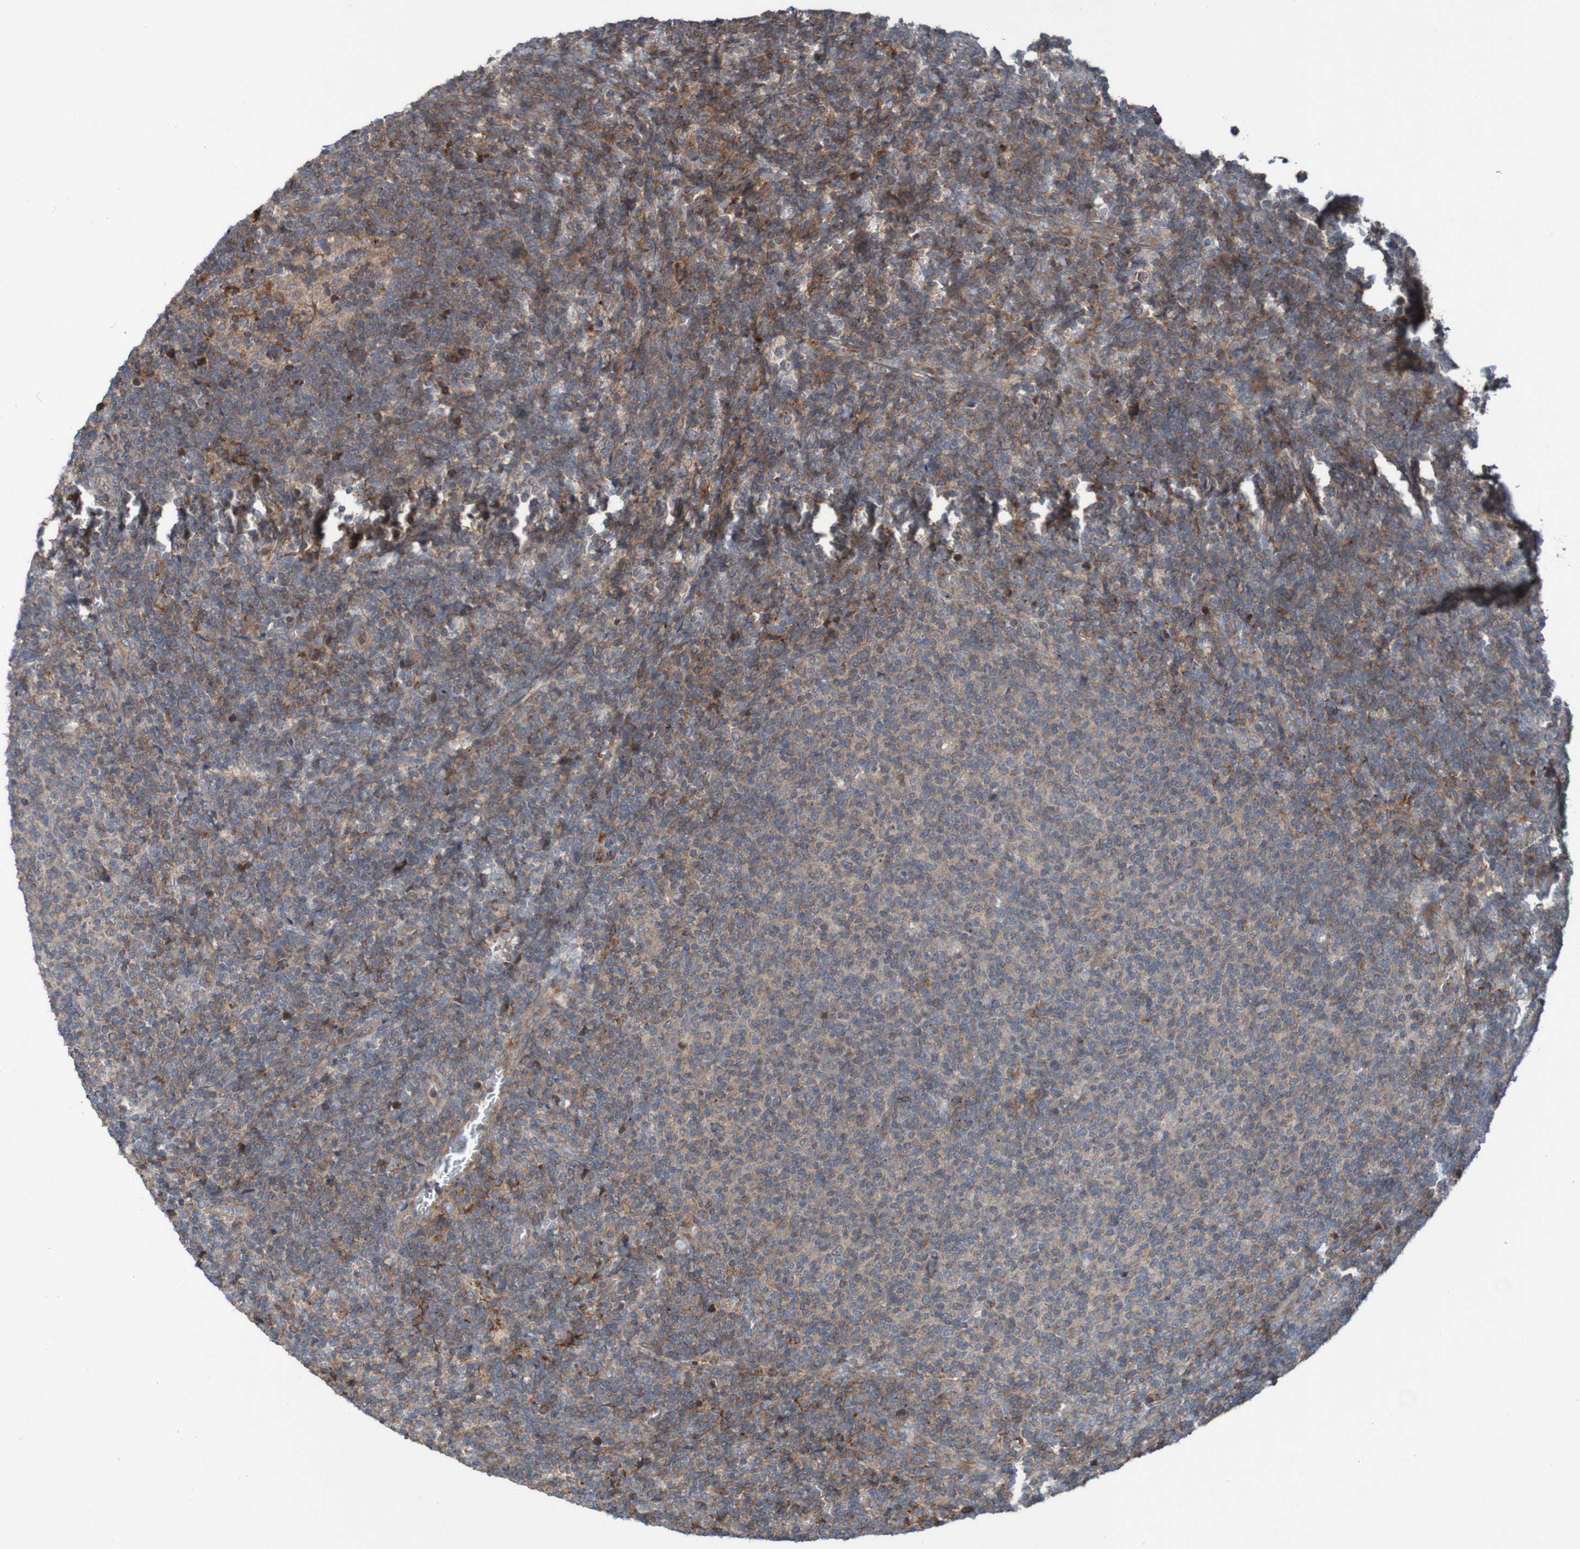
{"staining": {"intensity": "weak", "quantity": ">75%", "location": "cytoplasmic/membranous"}, "tissue": "lymphoma", "cell_type": "Tumor cells", "image_type": "cancer", "snomed": [{"axis": "morphology", "description": "Malignant lymphoma, non-Hodgkin's type, Low grade"}, {"axis": "topography", "description": "Lymph node"}], "caption": "The immunohistochemical stain shows weak cytoplasmic/membranous expression in tumor cells of low-grade malignant lymphoma, non-Hodgkin's type tissue.", "gene": "PDGFB", "patient": {"sex": "male", "age": 66}}